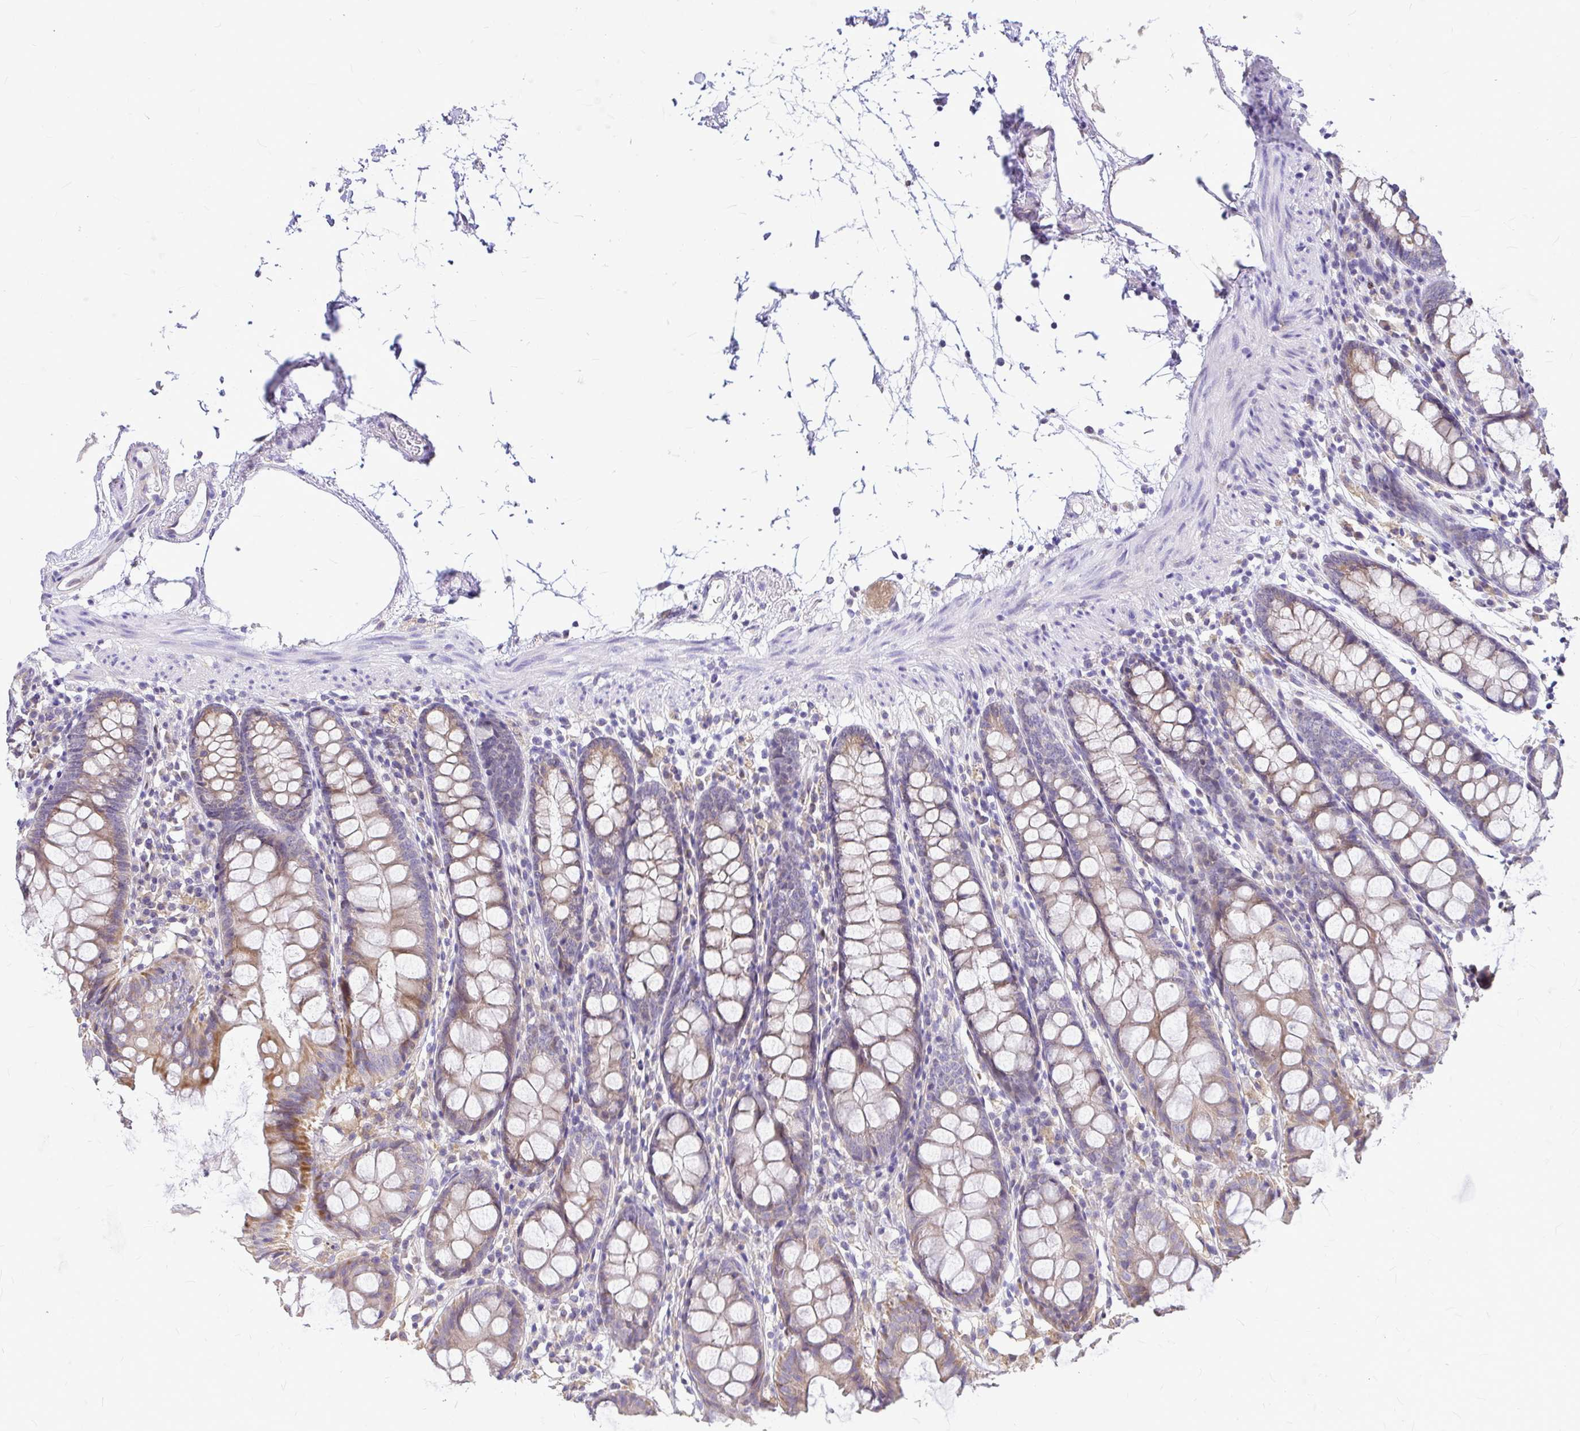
{"staining": {"intensity": "negative", "quantity": "none", "location": "none"}, "tissue": "colon", "cell_type": "Endothelial cells", "image_type": "normal", "snomed": [{"axis": "morphology", "description": "Normal tissue, NOS"}, {"axis": "topography", "description": "Colon"}], "caption": "High power microscopy histopathology image of an IHC micrograph of benign colon, revealing no significant staining in endothelial cells. (DAB immunohistochemistry visualized using brightfield microscopy, high magnification).", "gene": "GABBR2", "patient": {"sex": "female", "age": 84}}